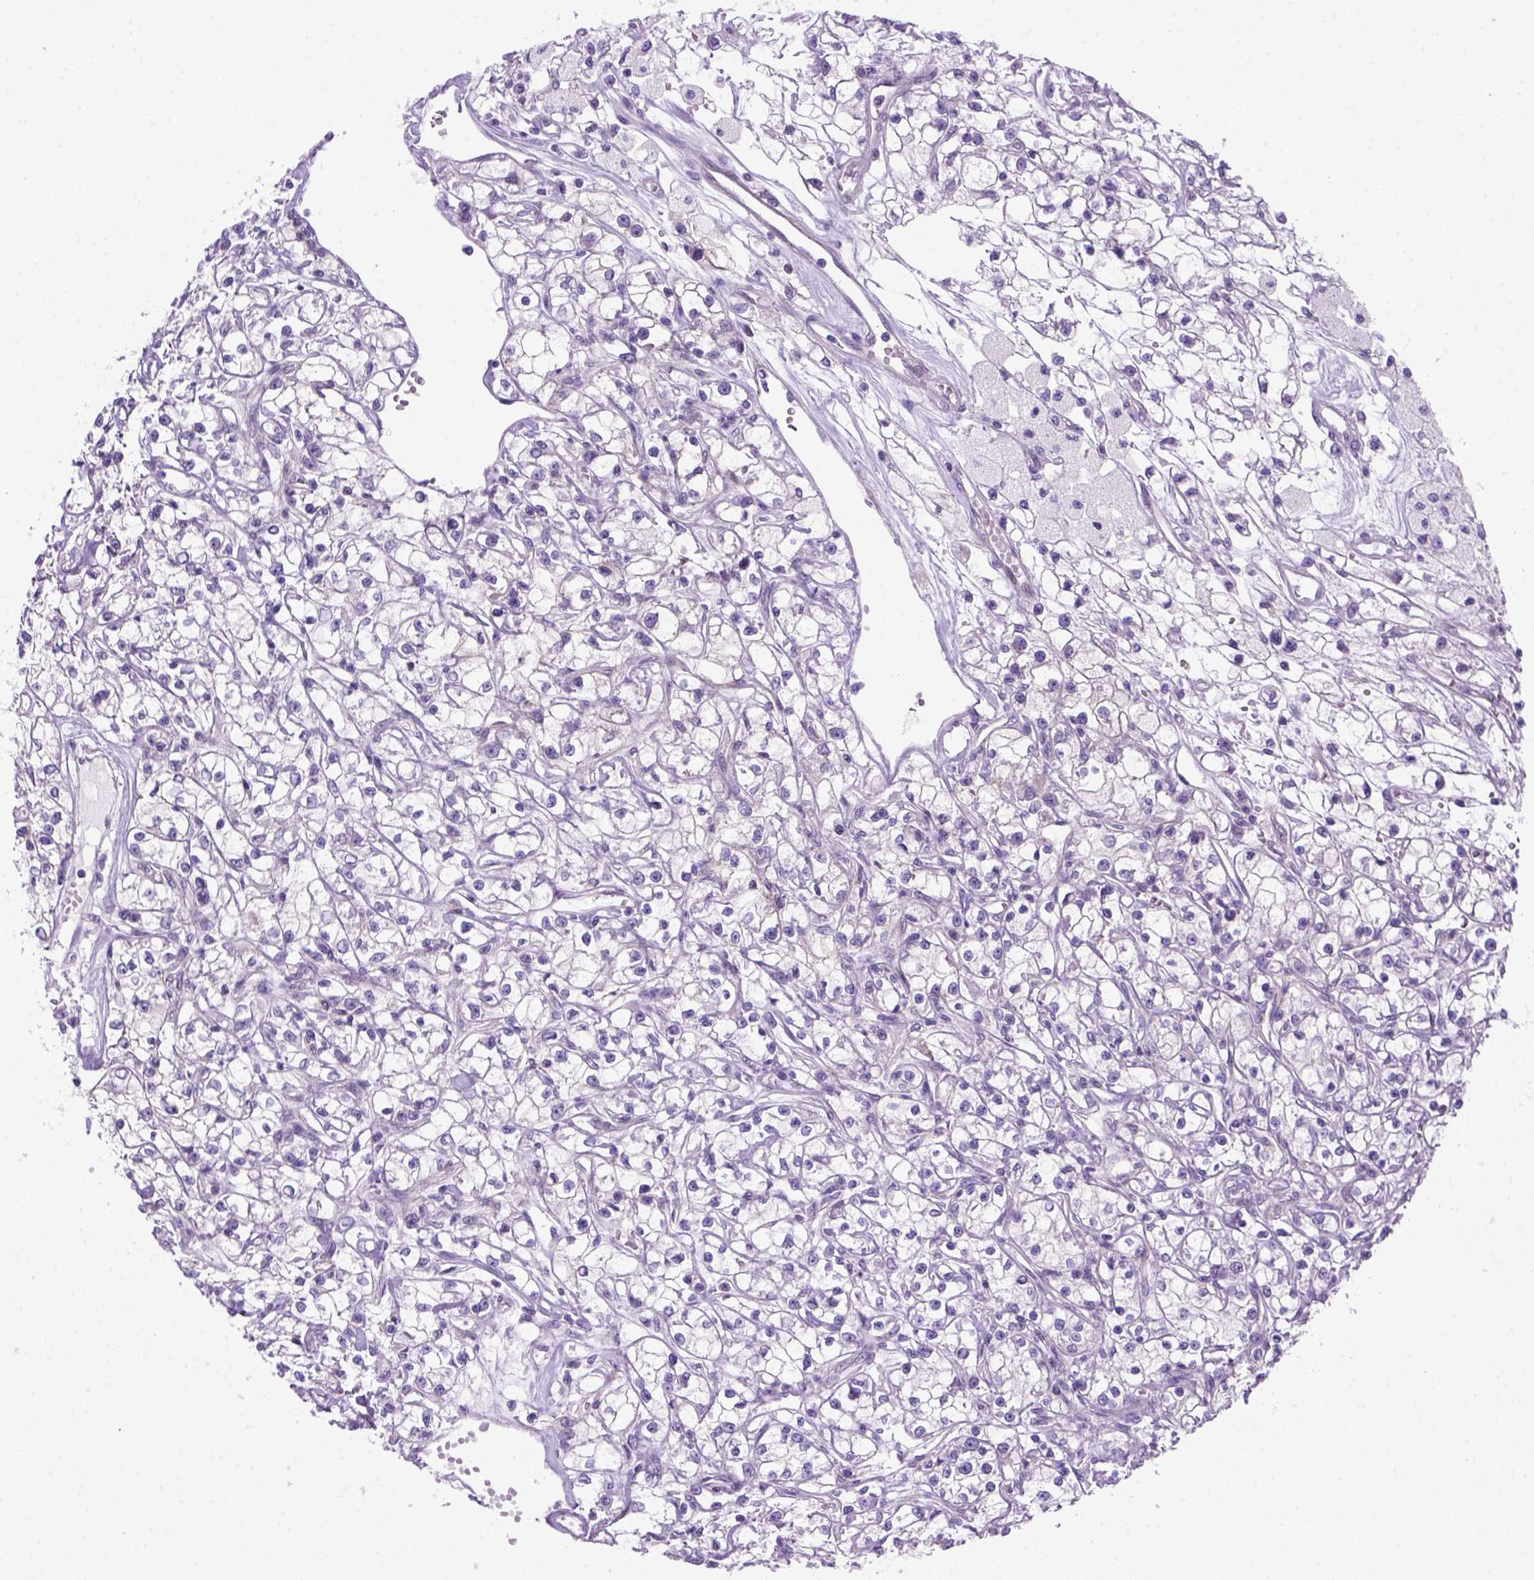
{"staining": {"intensity": "negative", "quantity": "none", "location": "none"}, "tissue": "renal cancer", "cell_type": "Tumor cells", "image_type": "cancer", "snomed": [{"axis": "morphology", "description": "Adenocarcinoma, NOS"}, {"axis": "topography", "description": "Kidney"}], "caption": "This is an immunohistochemistry micrograph of human adenocarcinoma (renal). There is no expression in tumor cells.", "gene": "MGMT", "patient": {"sex": "female", "age": 59}}